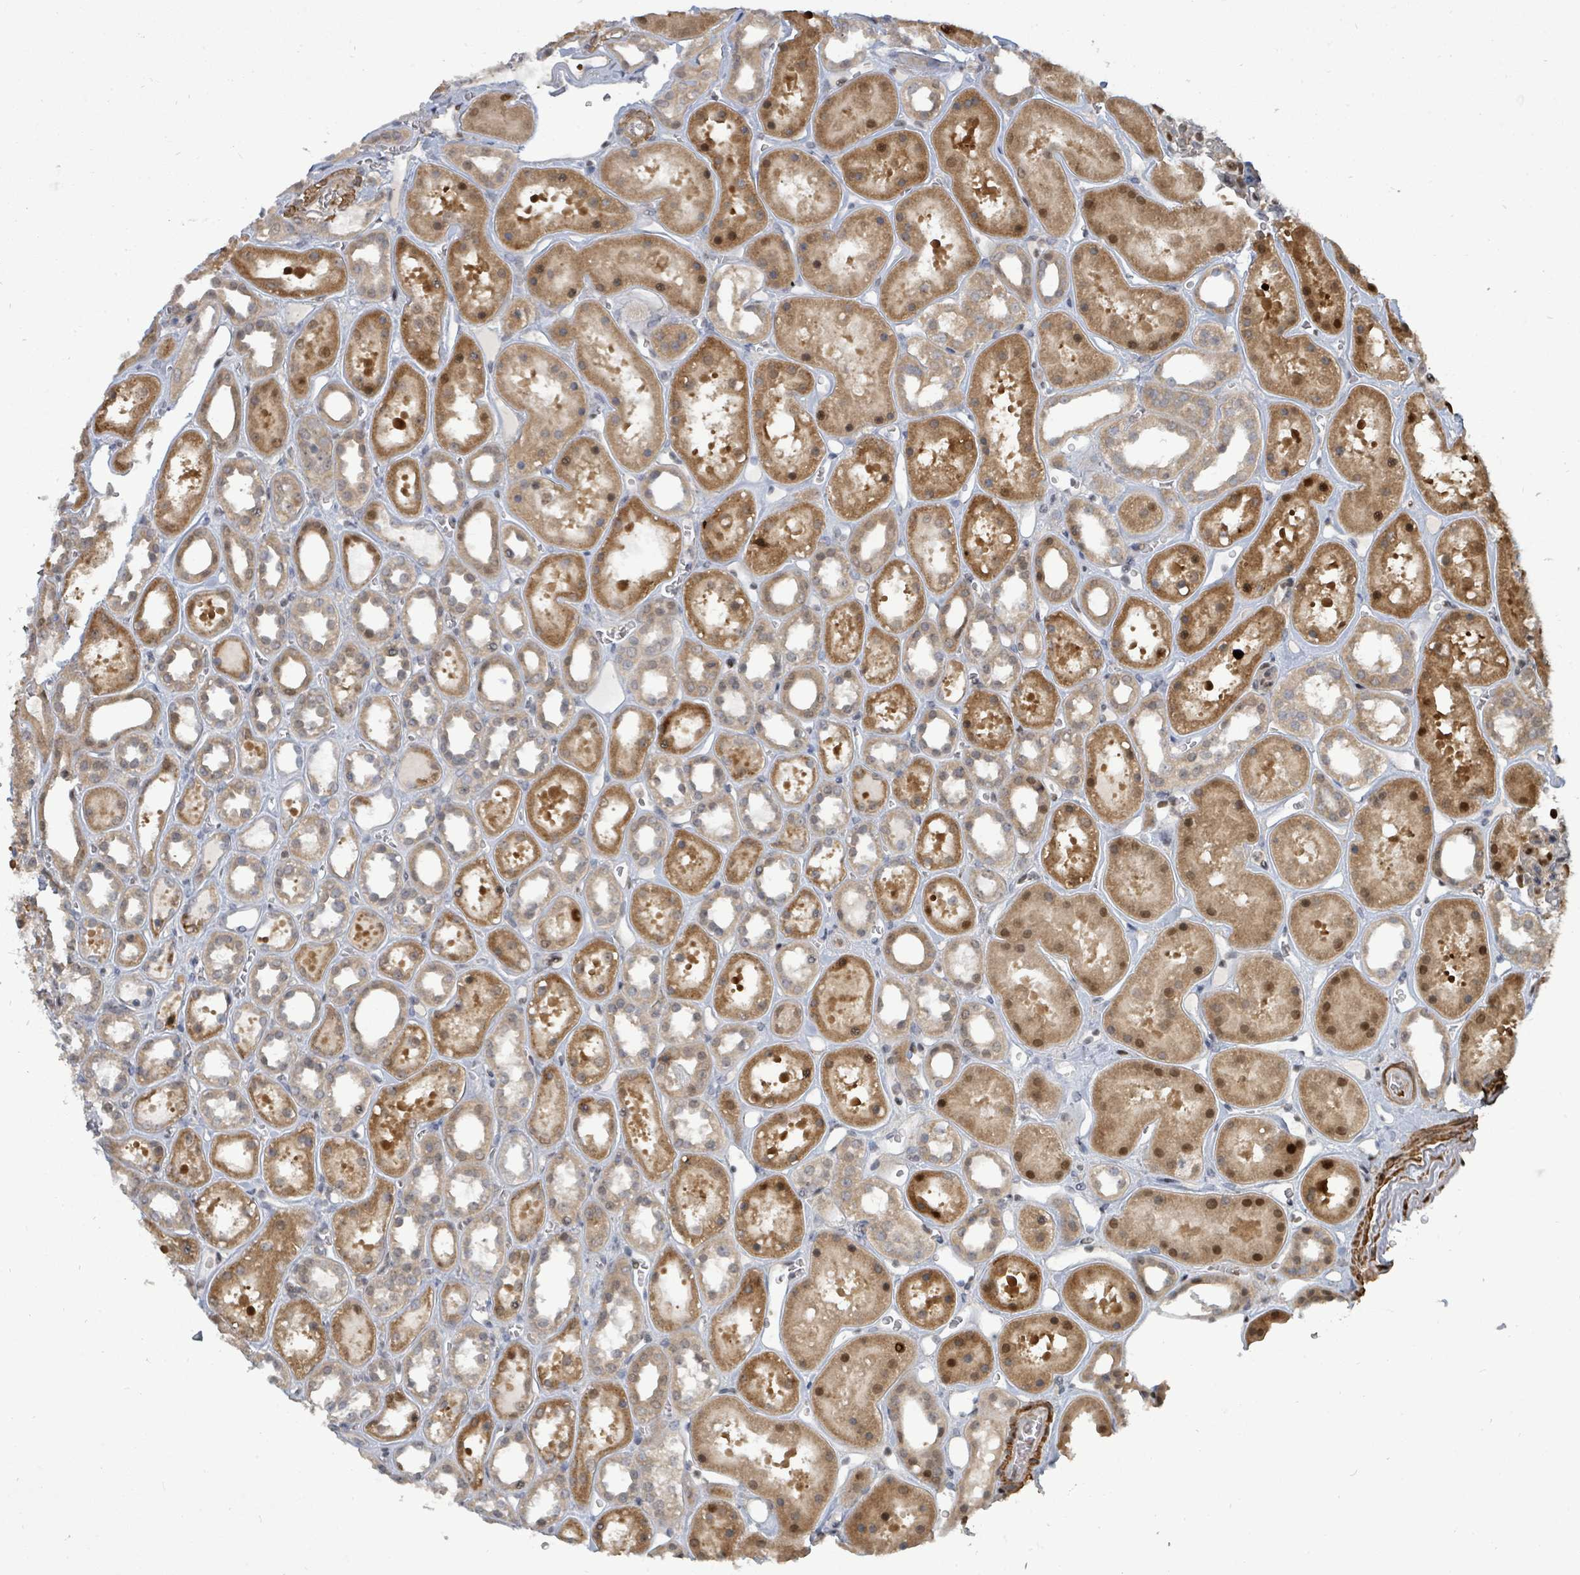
{"staining": {"intensity": "strong", "quantity": "25%-75%", "location": "cytoplasmic/membranous,nuclear"}, "tissue": "kidney", "cell_type": "Cells in glomeruli", "image_type": "normal", "snomed": [{"axis": "morphology", "description": "Normal tissue, NOS"}, {"axis": "topography", "description": "Kidney"}], "caption": "High-power microscopy captured an IHC image of unremarkable kidney, revealing strong cytoplasmic/membranous,nuclear staining in approximately 25%-75% of cells in glomeruli.", "gene": "TRDMT1", "patient": {"sex": "female", "age": 41}}